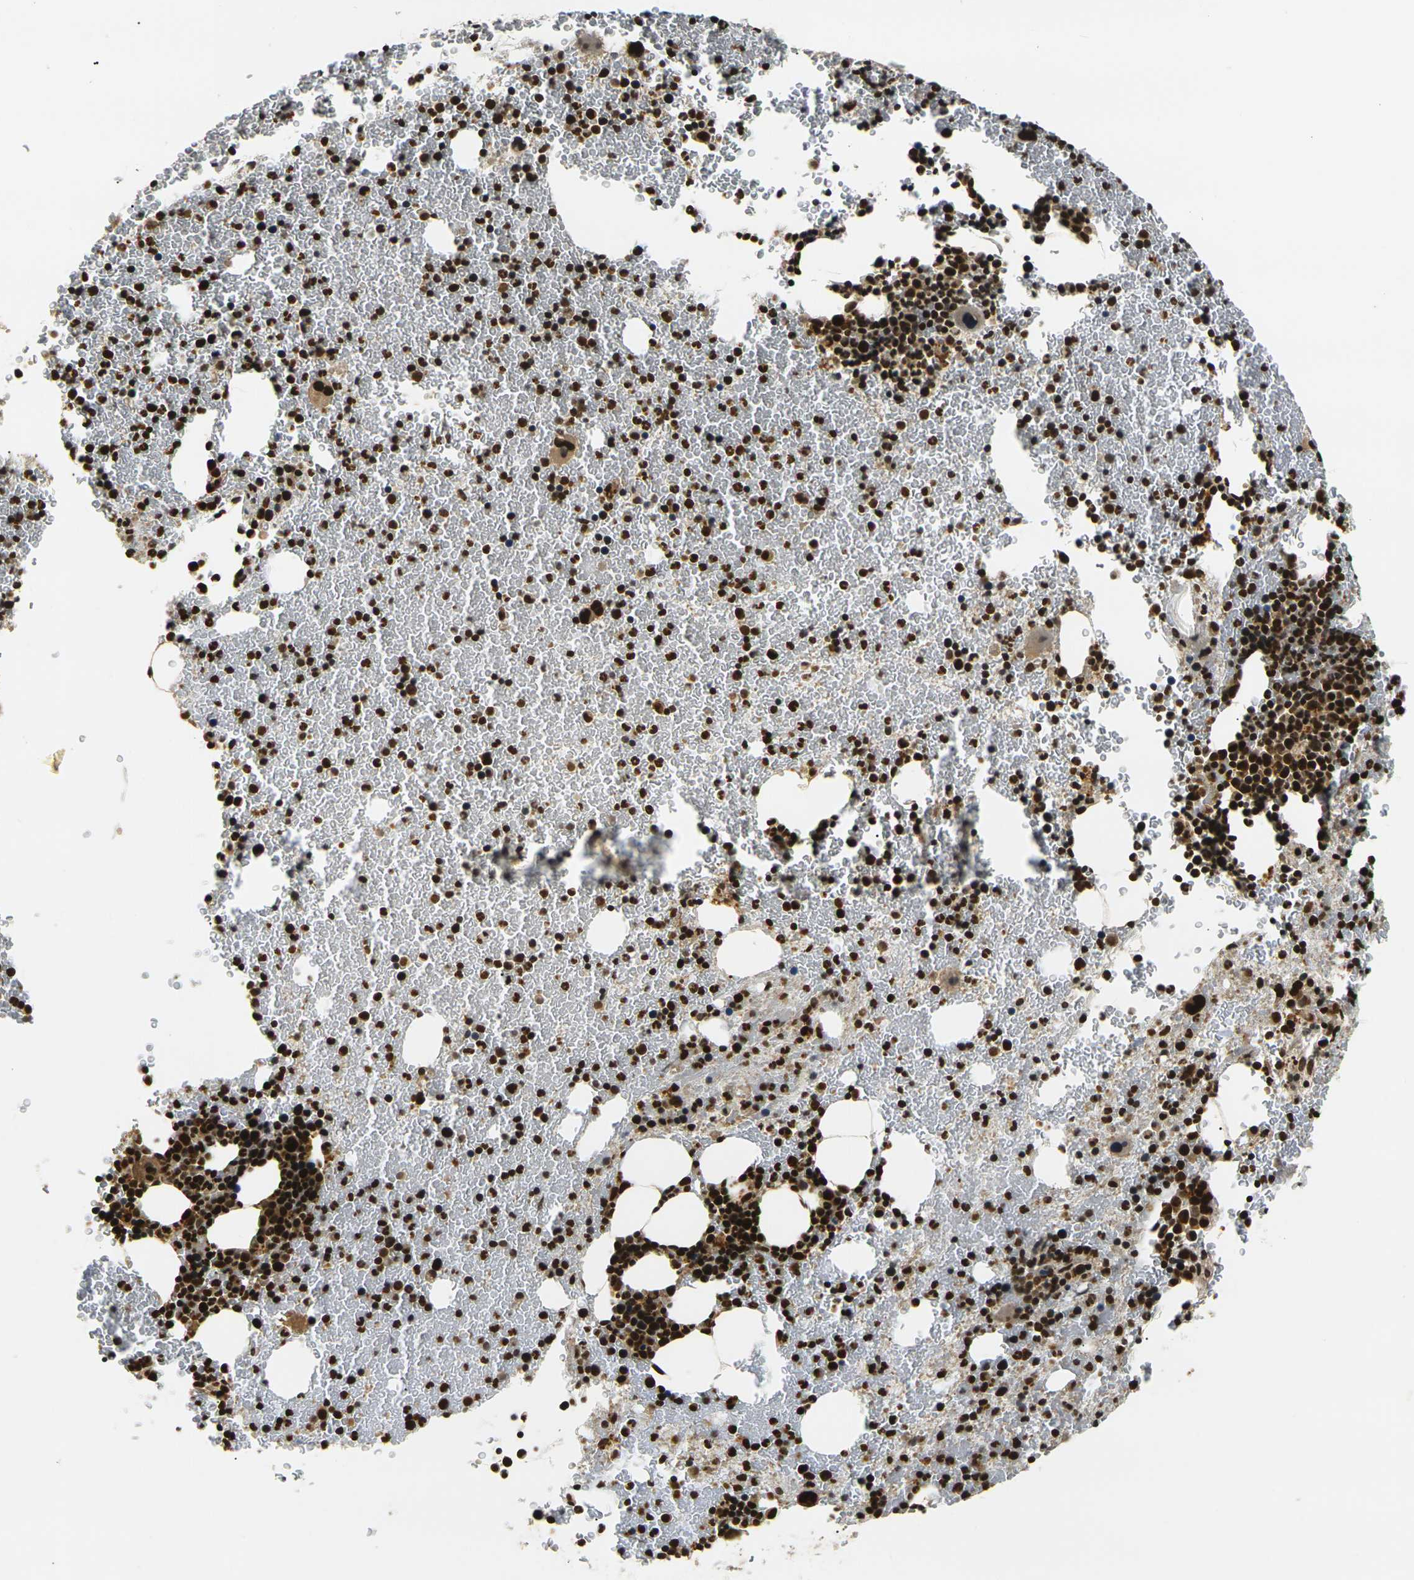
{"staining": {"intensity": "strong", "quantity": ">75%", "location": "nuclear"}, "tissue": "bone marrow", "cell_type": "Hematopoietic cells", "image_type": "normal", "snomed": [{"axis": "morphology", "description": "Normal tissue, NOS"}, {"axis": "morphology", "description": "Inflammation, NOS"}, {"axis": "topography", "description": "Bone marrow"}], "caption": "DAB (3,3'-diaminobenzidine) immunohistochemical staining of benign bone marrow shows strong nuclear protein staining in approximately >75% of hematopoietic cells. The staining was performed using DAB, with brown indicating positive protein expression. Nuclei are stained blue with hematoxylin.", "gene": "ACTL6A", "patient": {"sex": "female", "age": 17}}